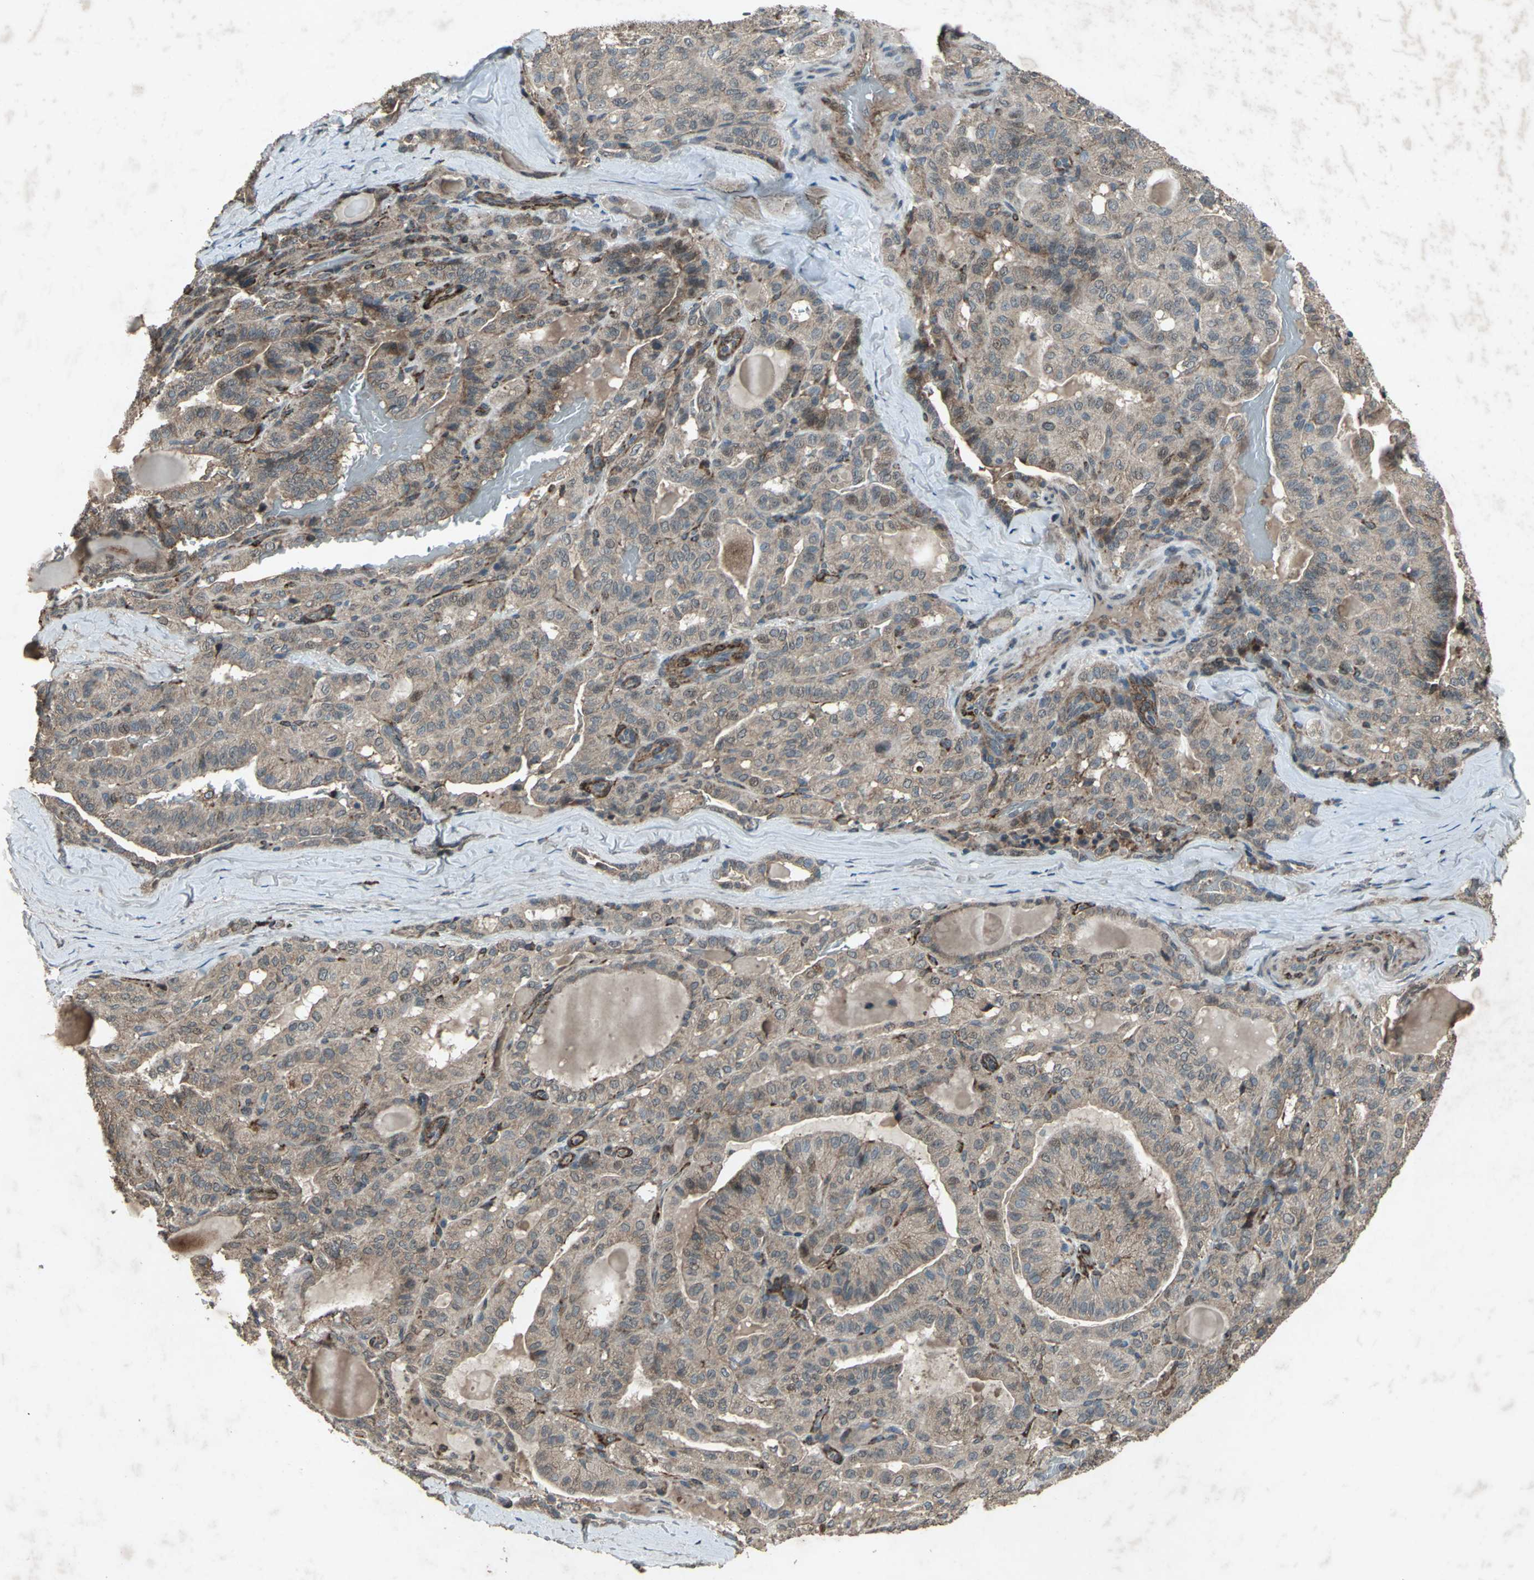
{"staining": {"intensity": "weak", "quantity": ">75%", "location": "cytoplasmic/membranous"}, "tissue": "thyroid cancer", "cell_type": "Tumor cells", "image_type": "cancer", "snomed": [{"axis": "morphology", "description": "Papillary adenocarcinoma, NOS"}, {"axis": "topography", "description": "Thyroid gland"}], "caption": "Immunohistochemistry image of neoplastic tissue: papillary adenocarcinoma (thyroid) stained using immunohistochemistry (IHC) shows low levels of weak protein expression localized specifically in the cytoplasmic/membranous of tumor cells, appearing as a cytoplasmic/membranous brown color.", "gene": "SEPTIN4", "patient": {"sex": "male", "age": 77}}